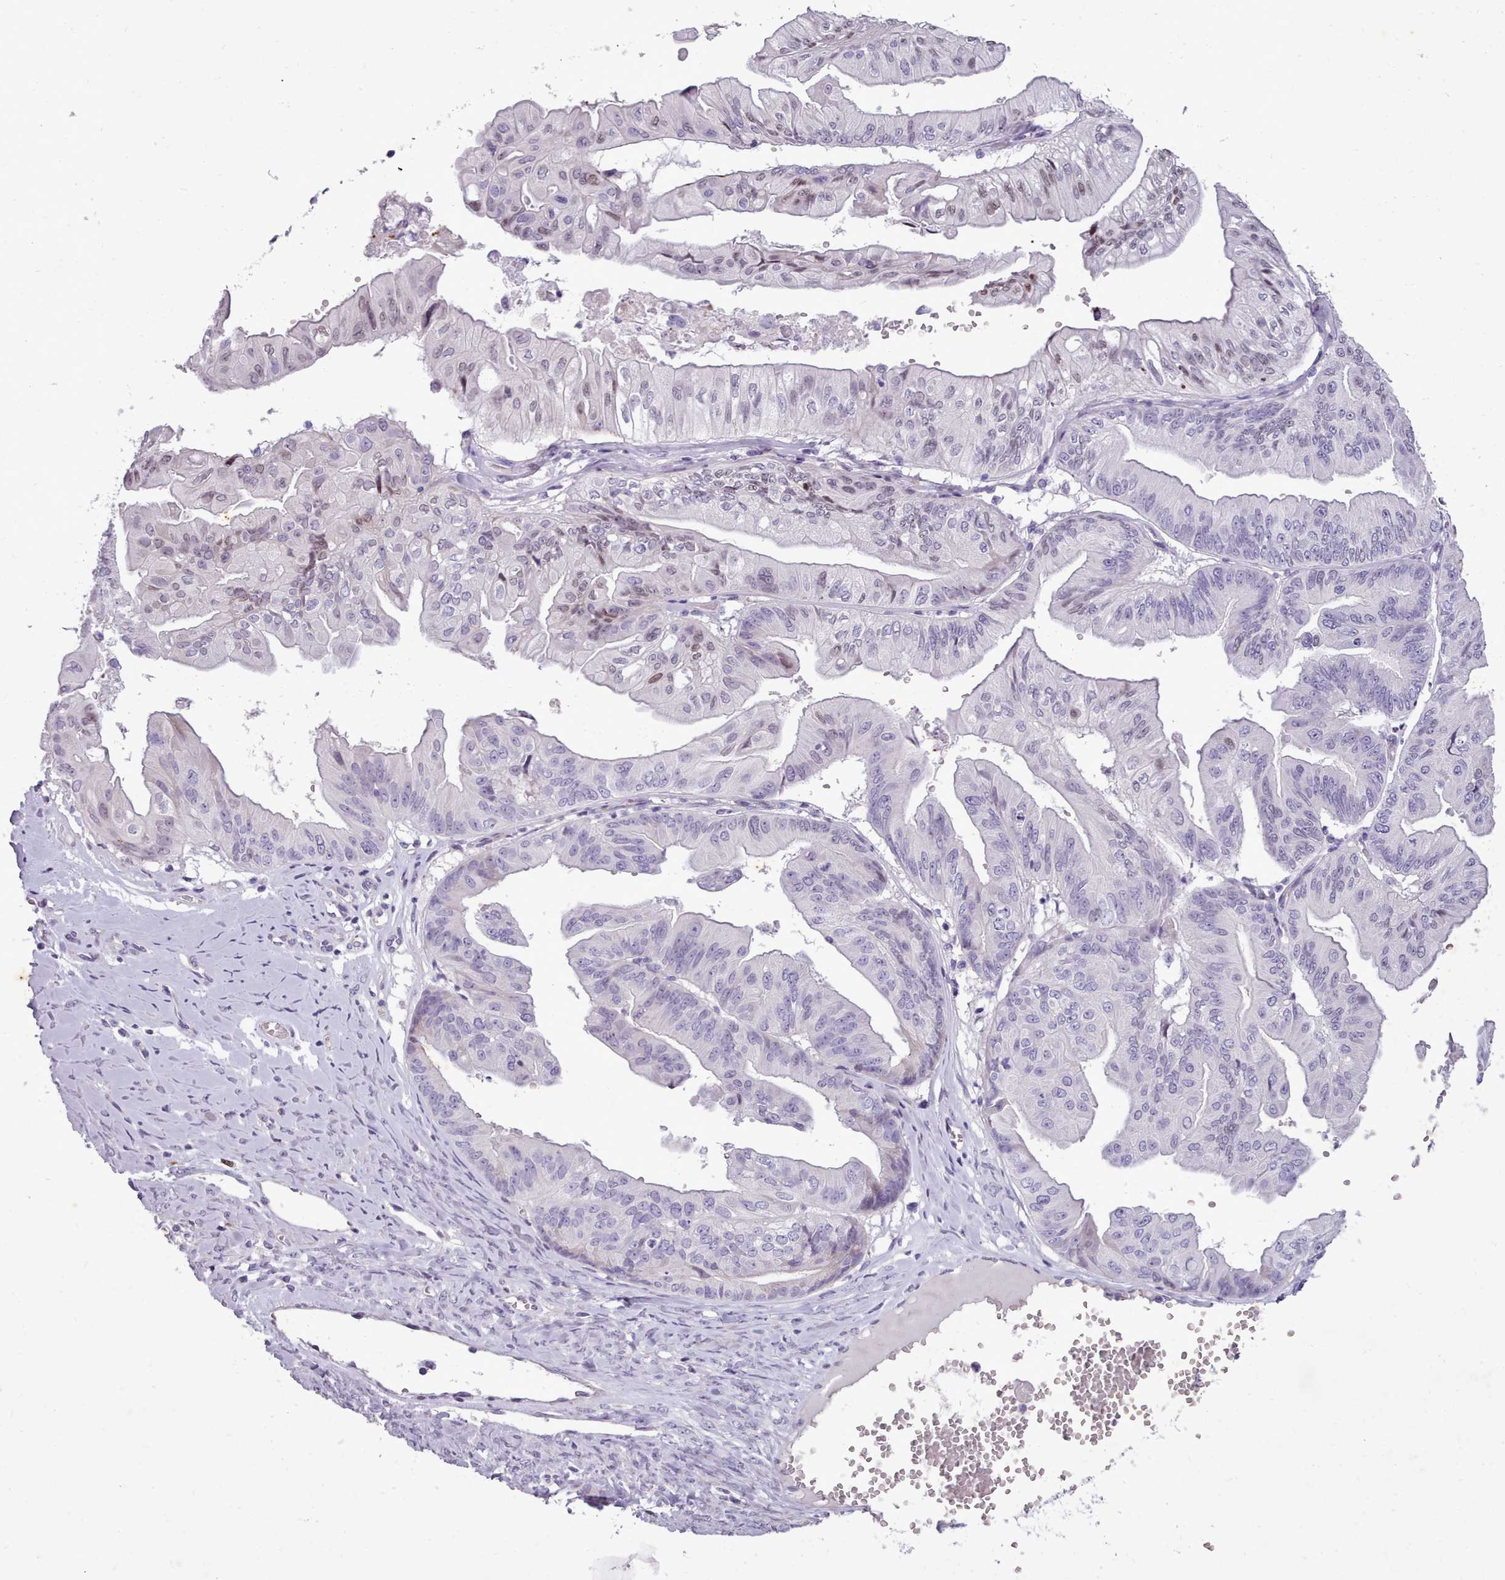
{"staining": {"intensity": "weak", "quantity": "<25%", "location": "nuclear"}, "tissue": "ovarian cancer", "cell_type": "Tumor cells", "image_type": "cancer", "snomed": [{"axis": "morphology", "description": "Cystadenocarcinoma, mucinous, NOS"}, {"axis": "topography", "description": "Ovary"}], "caption": "Immunohistochemistry of ovarian cancer displays no staining in tumor cells.", "gene": "KCNT2", "patient": {"sex": "female", "age": 61}}